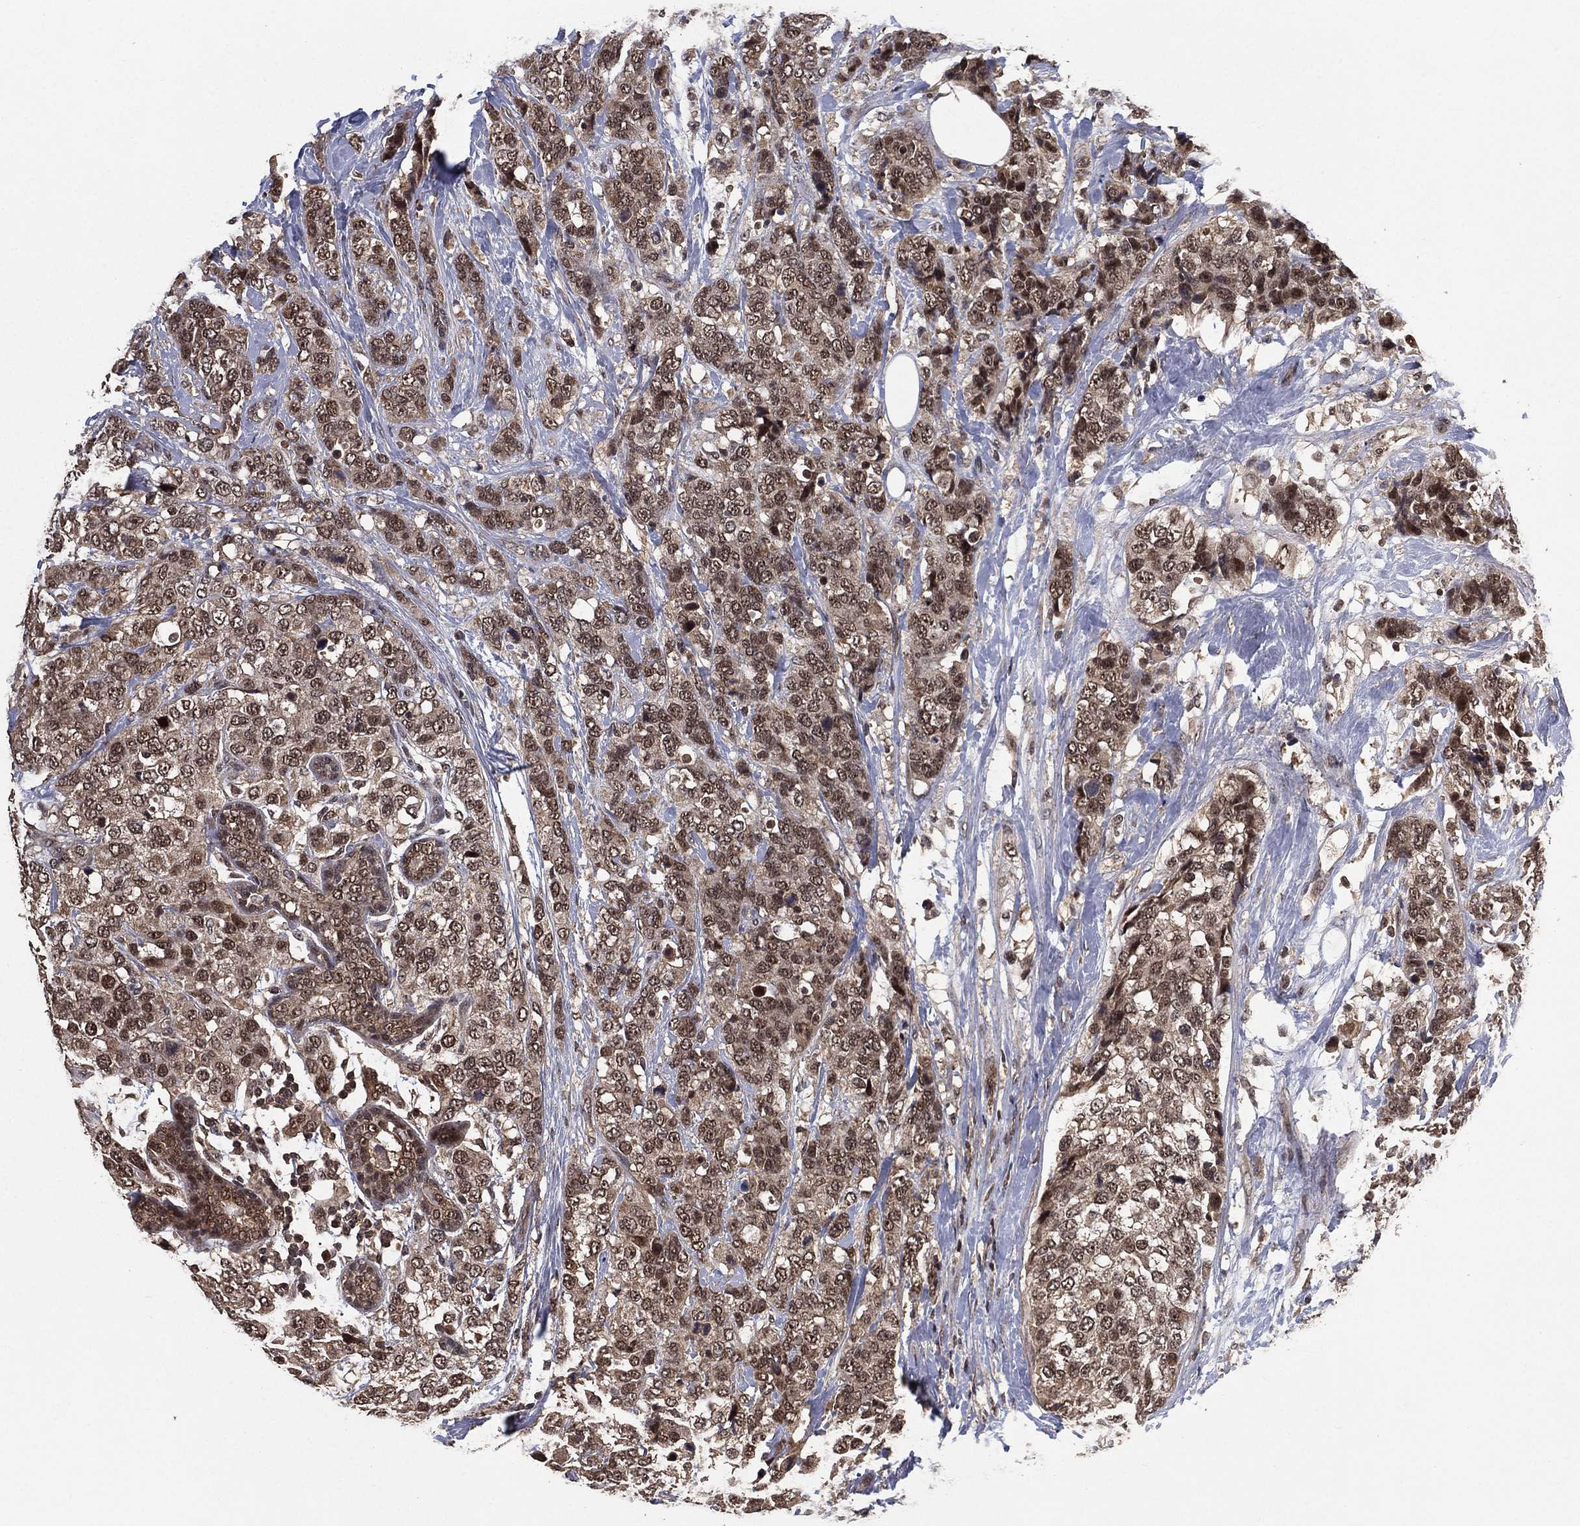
{"staining": {"intensity": "weak", "quantity": "25%-75%", "location": "cytoplasmic/membranous,nuclear"}, "tissue": "breast cancer", "cell_type": "Tumor cells", "image_type": "cancer", "snomed": [{"axis": "morphology", "description": "Lobular carcinoma"}, {"axis": "topography", "description": "Breast"}], "caption": "Immunohistochemical staining of human breast lobular carcinoma reveals low levels of weak cytoplasmic/membranous and nuclear protein staining in approximately 25%-75% of tumor cells. Nuclei are stained in blue.", "gene": "NELFCD", "patient": {"sex": "female", "age": 59}}